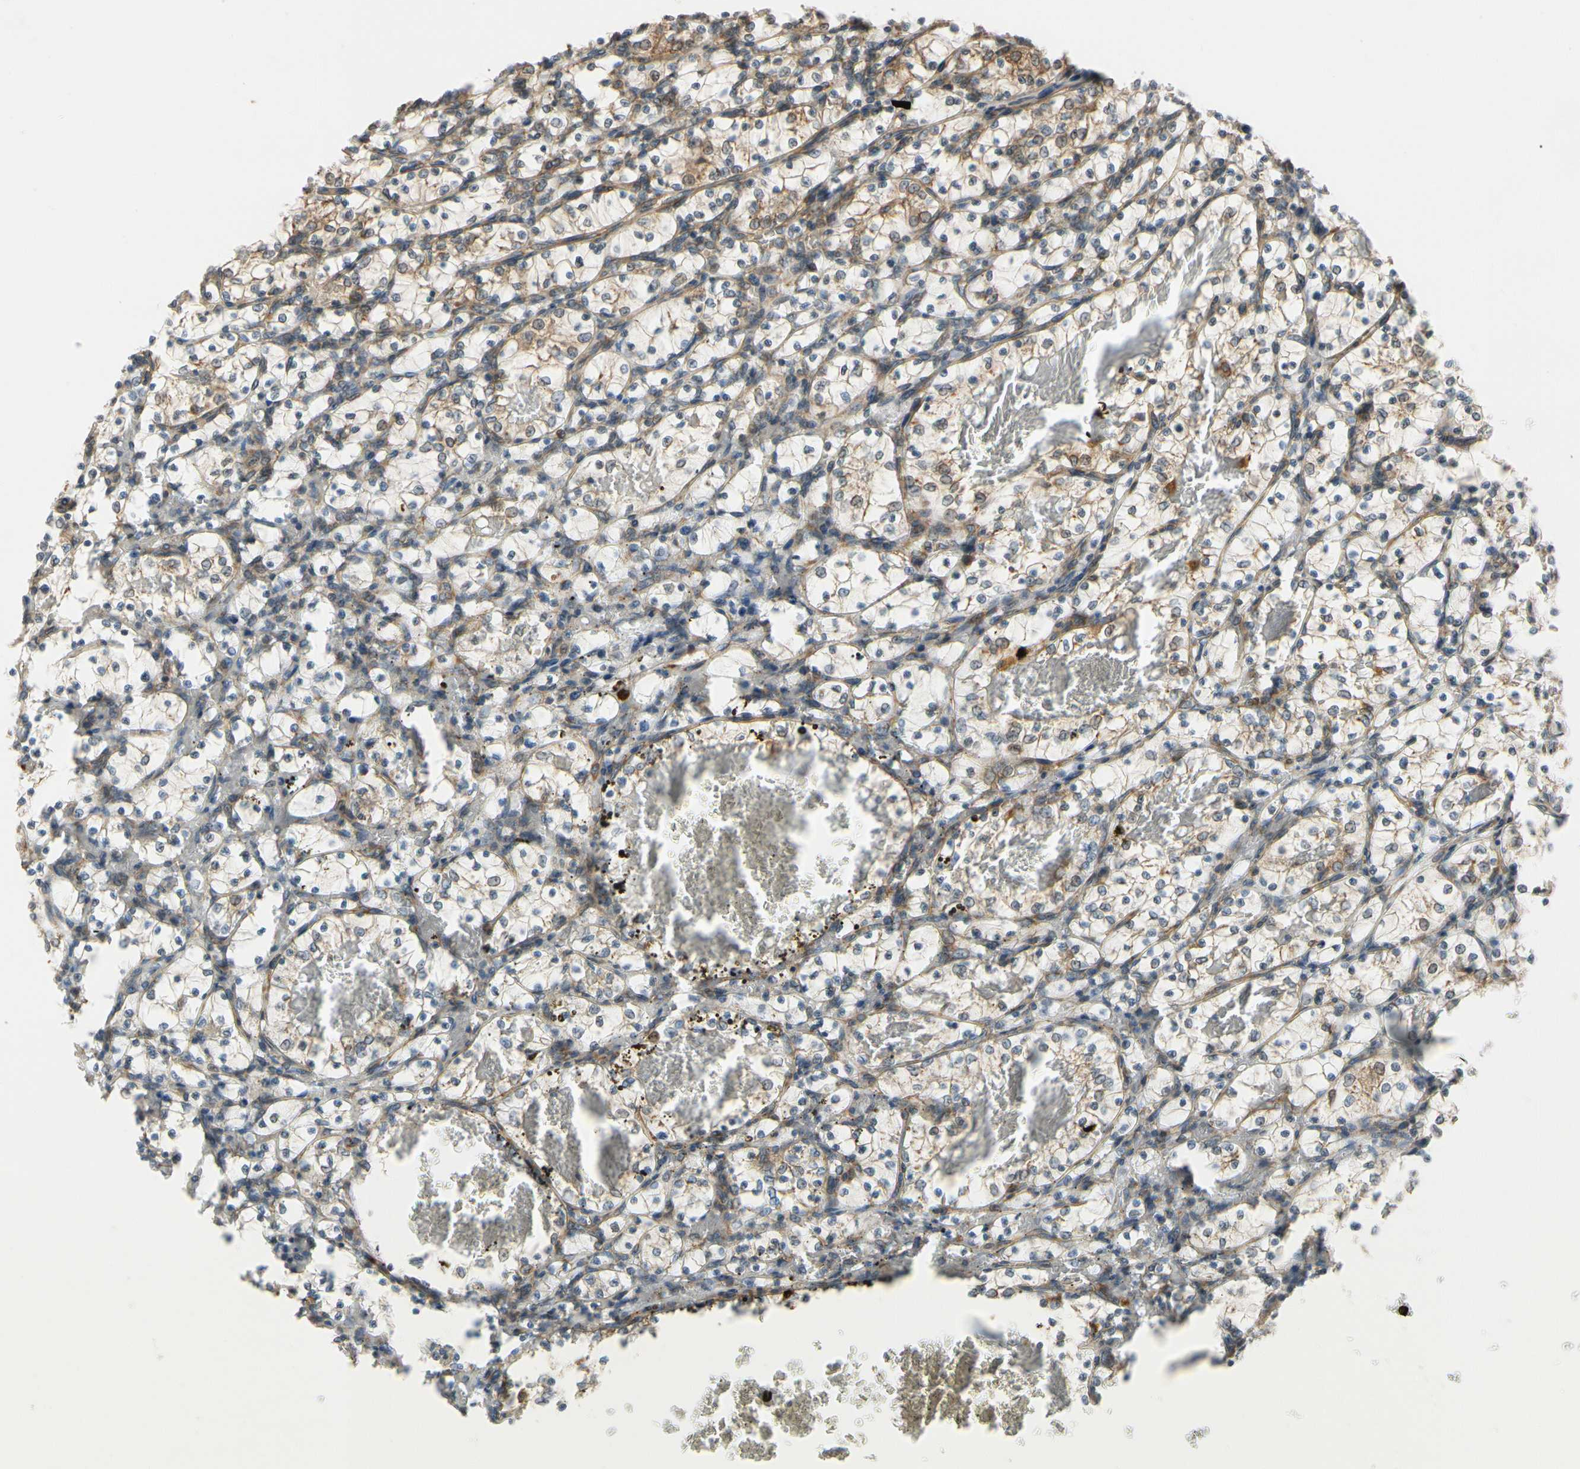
{"staining": {"intensity": "weak", "quantity": "<25%", "location": "cytoplasmic/membranous"}, "tissue": "renal cancer", "cell_type": "Tumor cells", "image_type": "cancer", "snomed": [{"axis": "morphology", "description": "Adenocarcinoma, NOS"}, {"axis": "topography", "description": "Kidney"}], "caption": "Renal cancer (adenocarcinoma) was stained to show a protein in brown. There is no significant expression in tumor cells.", "gene": "RPN2", "patient": {"sex": "female", "age": 69}}